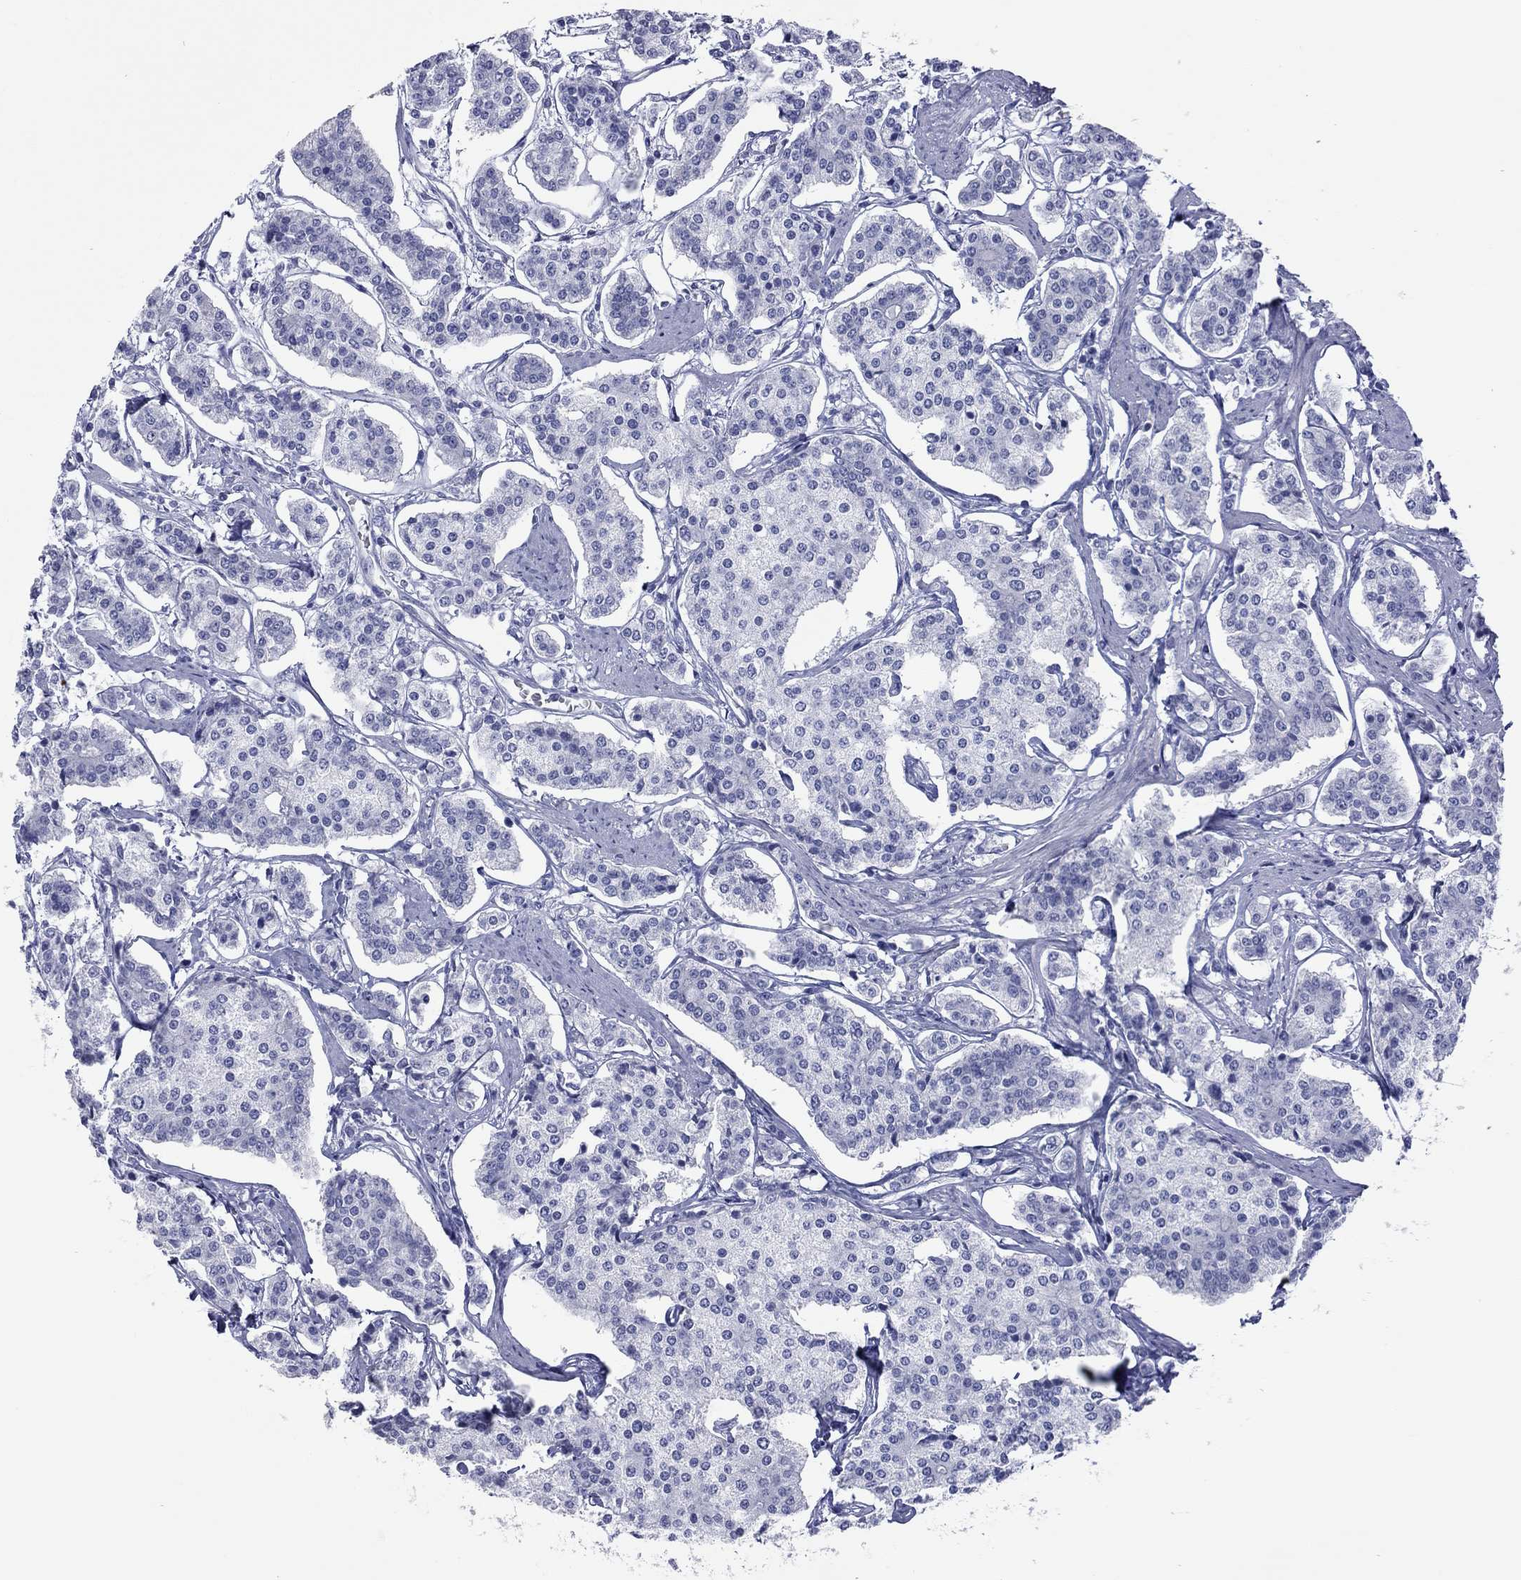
{"staining": {"intensity": "negative", "quantity": "none", "location": "none"}, "tissue": "carcinoid", "cell_type": "Tumor cells", "image_type": "cancer", "snomed": [{"axis": "morphology", "description": "Carcinoid, malignant, NOS"}, {"axis": "topography", "description": "Small intestine"}], "caption": "IHC of human carcinoid reveals no positivity in tumor cells.", "gene": "VSIG10", "patient": {"sex": "female", "age": 65}}